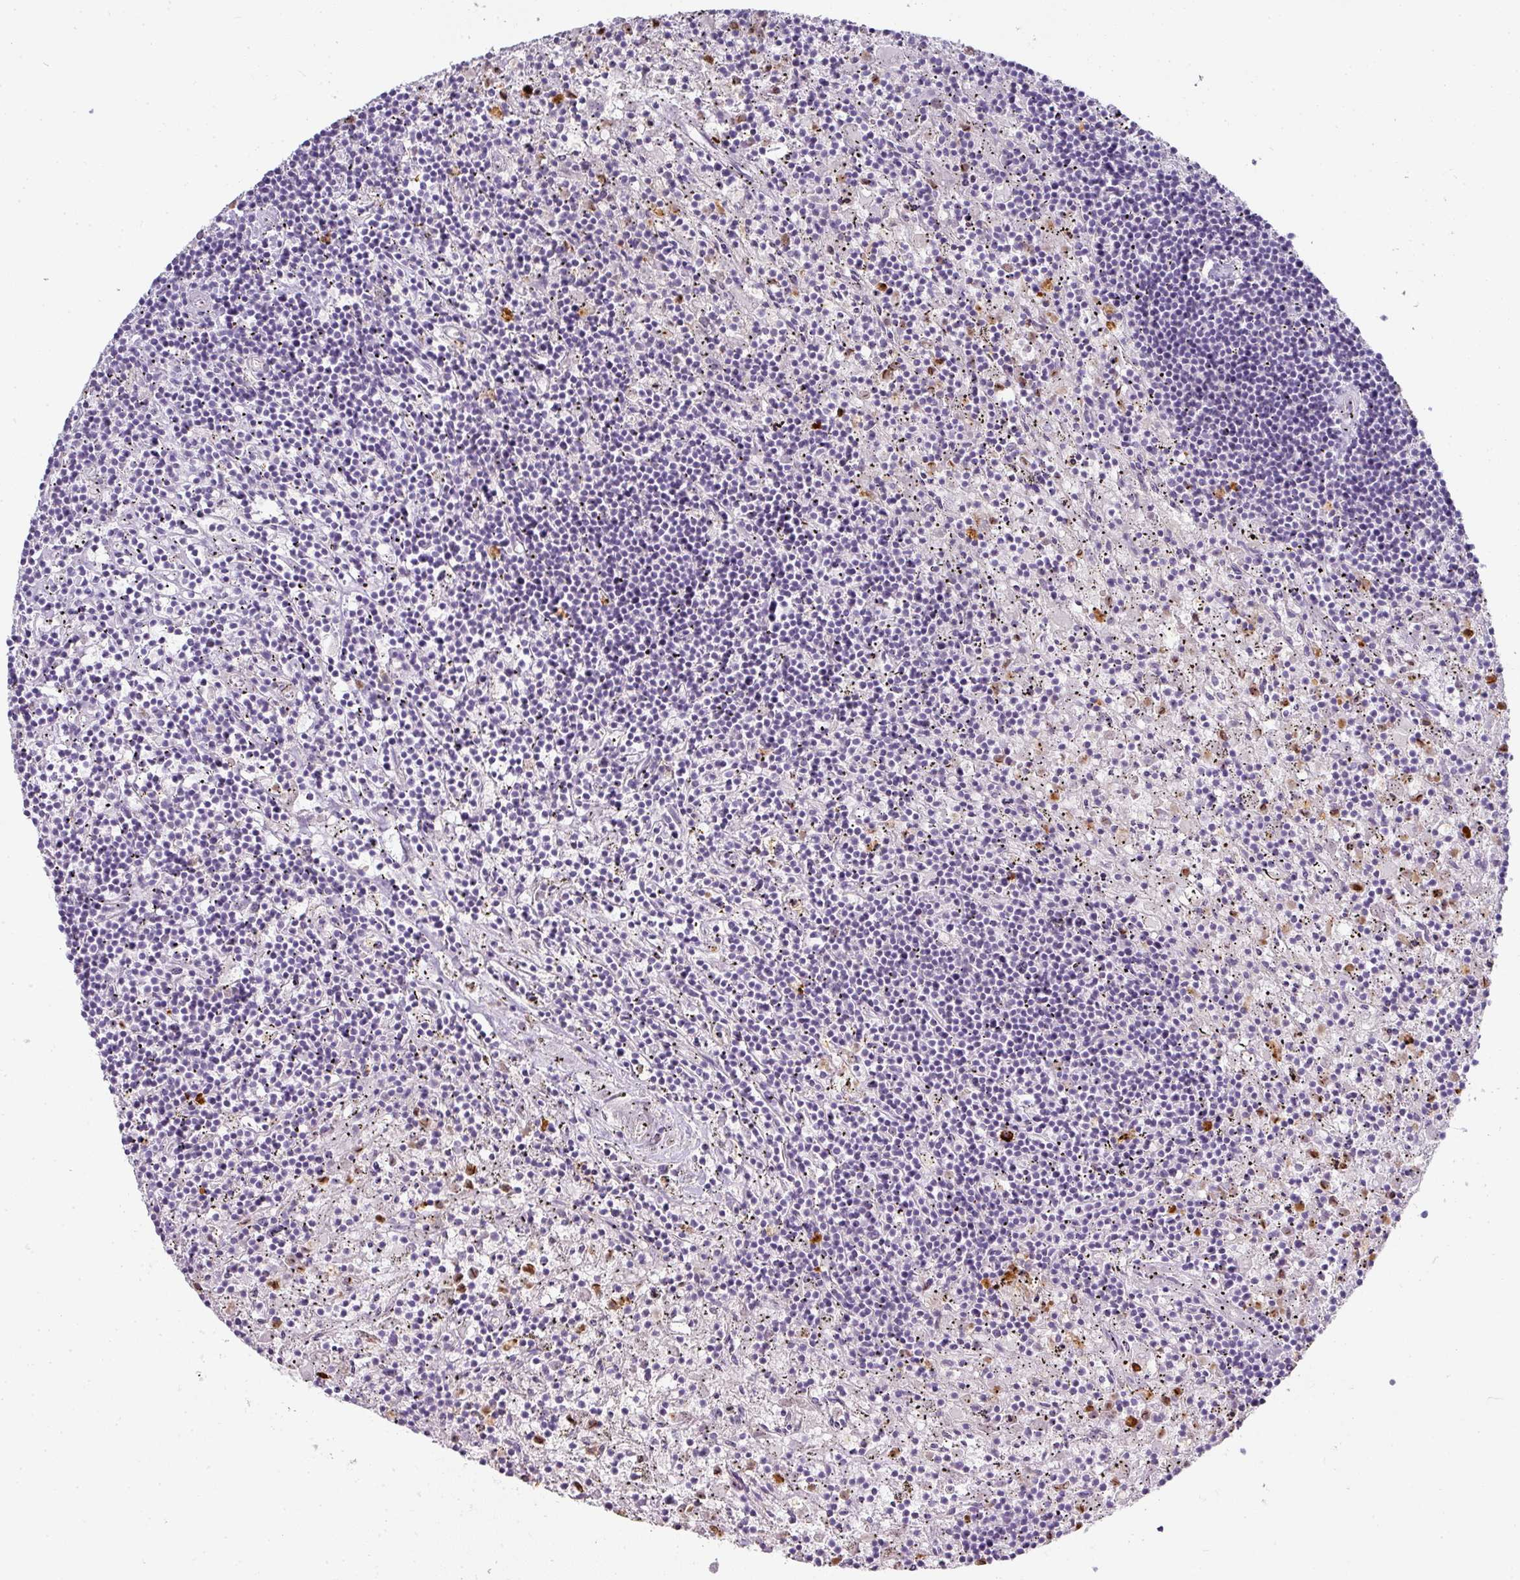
{"staining": {"intensity": "negative", "quantity": "none", "location": "none"}, "tissue": "lymphoma", "cell_type": "Tumor cells", "image_type": "cancer", "snomed": [{"axis": "morphology", "description": "Malignant lymphoma, non-Hodgkin's type, Low grade"}, {"axis": "topography", "description": "Spleen"}], "caption": "An immunohistochemistry image of lymphoma is shown. There is no staining in tumor cells of lymphoma.", "gene": "HHEX", "patient": {"sex": "male", "age": 76}}